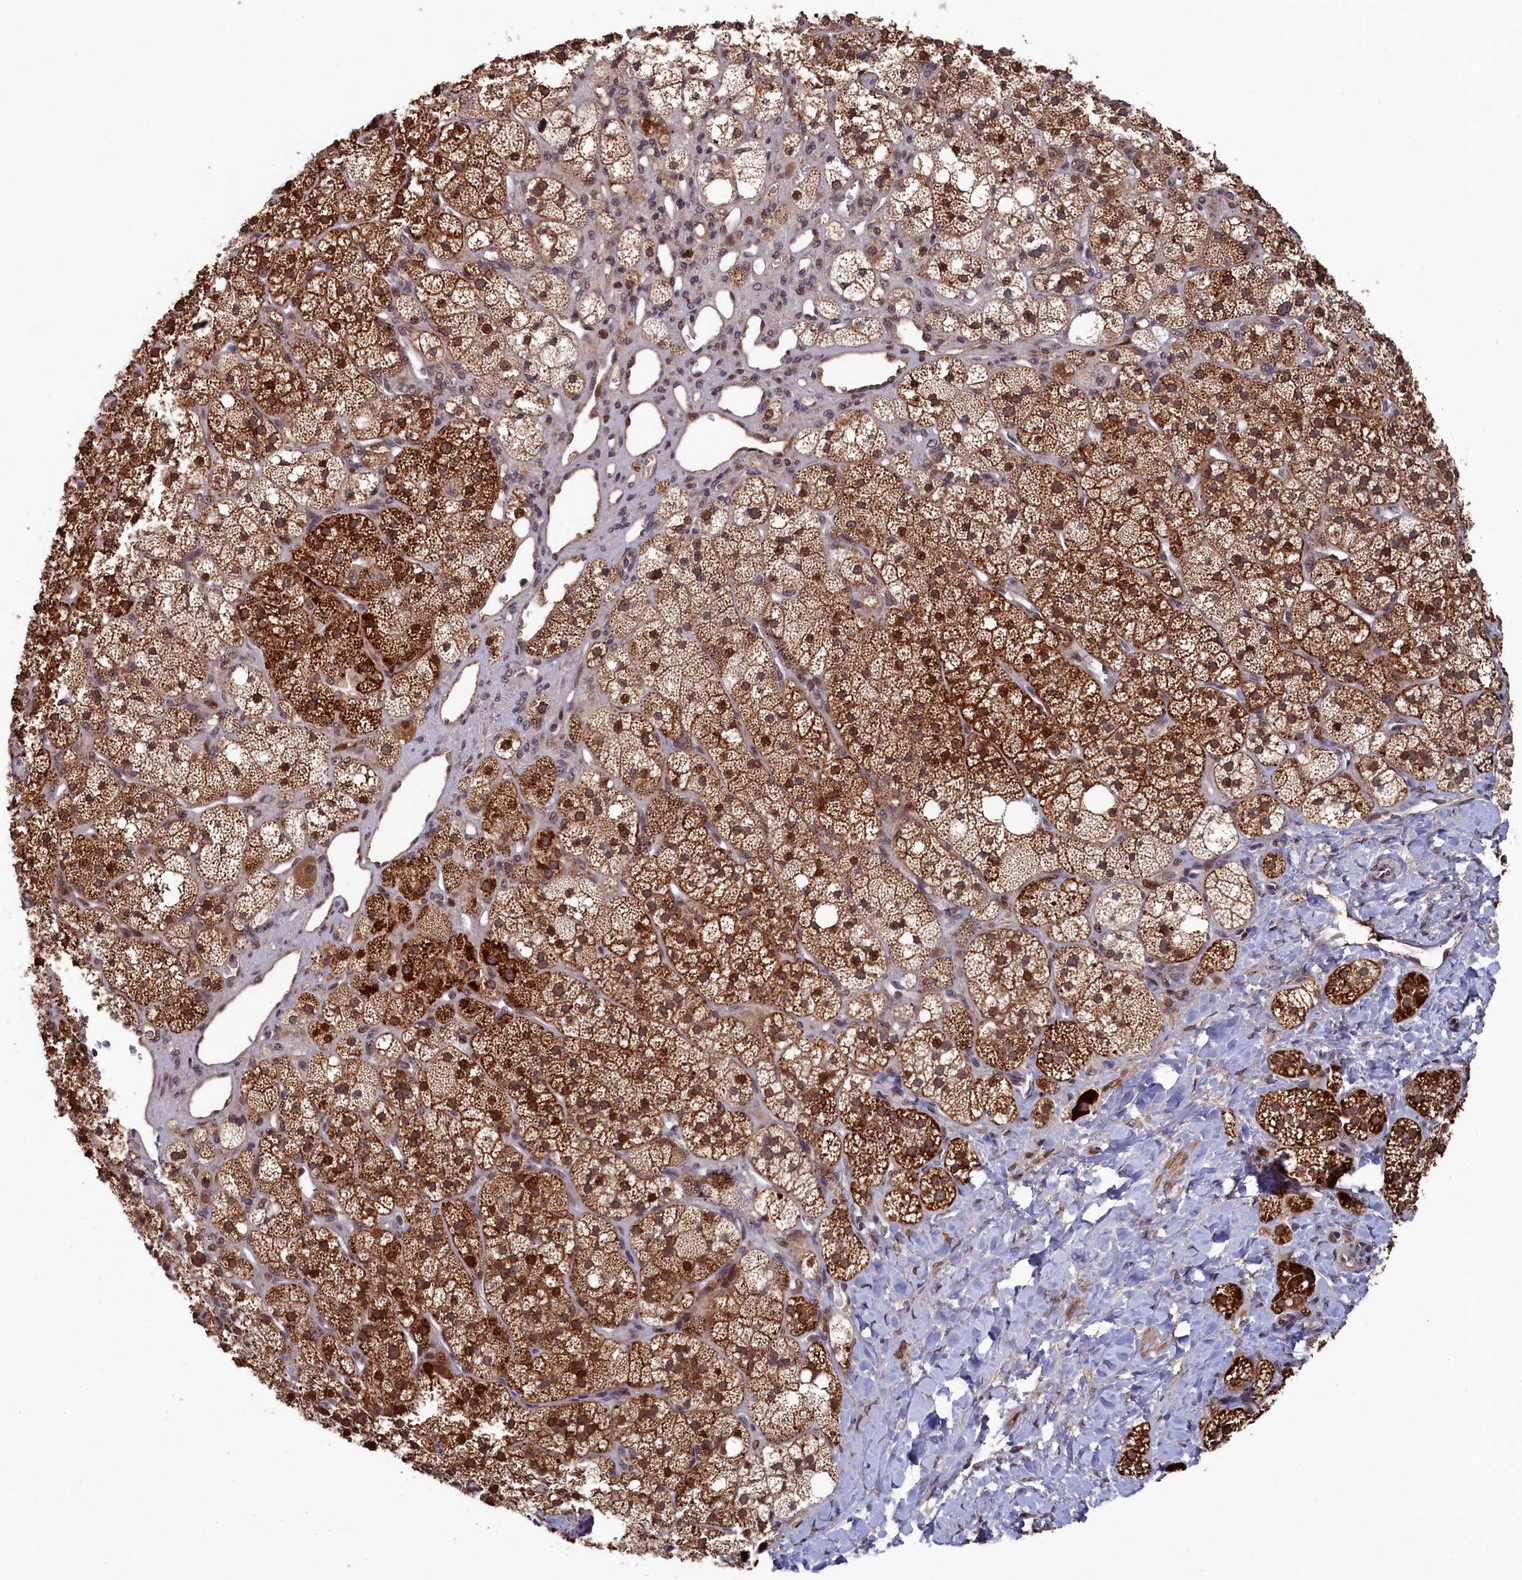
{"staining": {"intensity": "strong", "quantity": "25%-75%", "location": "cytoplasmic/membranous,nuclear"}, "tissue": "adrenal gland", "cell_type": "Glandular cells", "image_type": "normal", "snomed": [{"axis": "morphology", "description": "Normal tissue, NOS"}, {"axis": "topography", "description": "Adrenal gland"}], "caption": "This is a histology image of immunohistochemistry (IHC) staining of benign adrenal gland, which shows strong positivity in the cytoplasmic/membranous,nuclear of glandular cells.", "gene": "CLPX", "patient": {"sex": "male", "age": 61}}